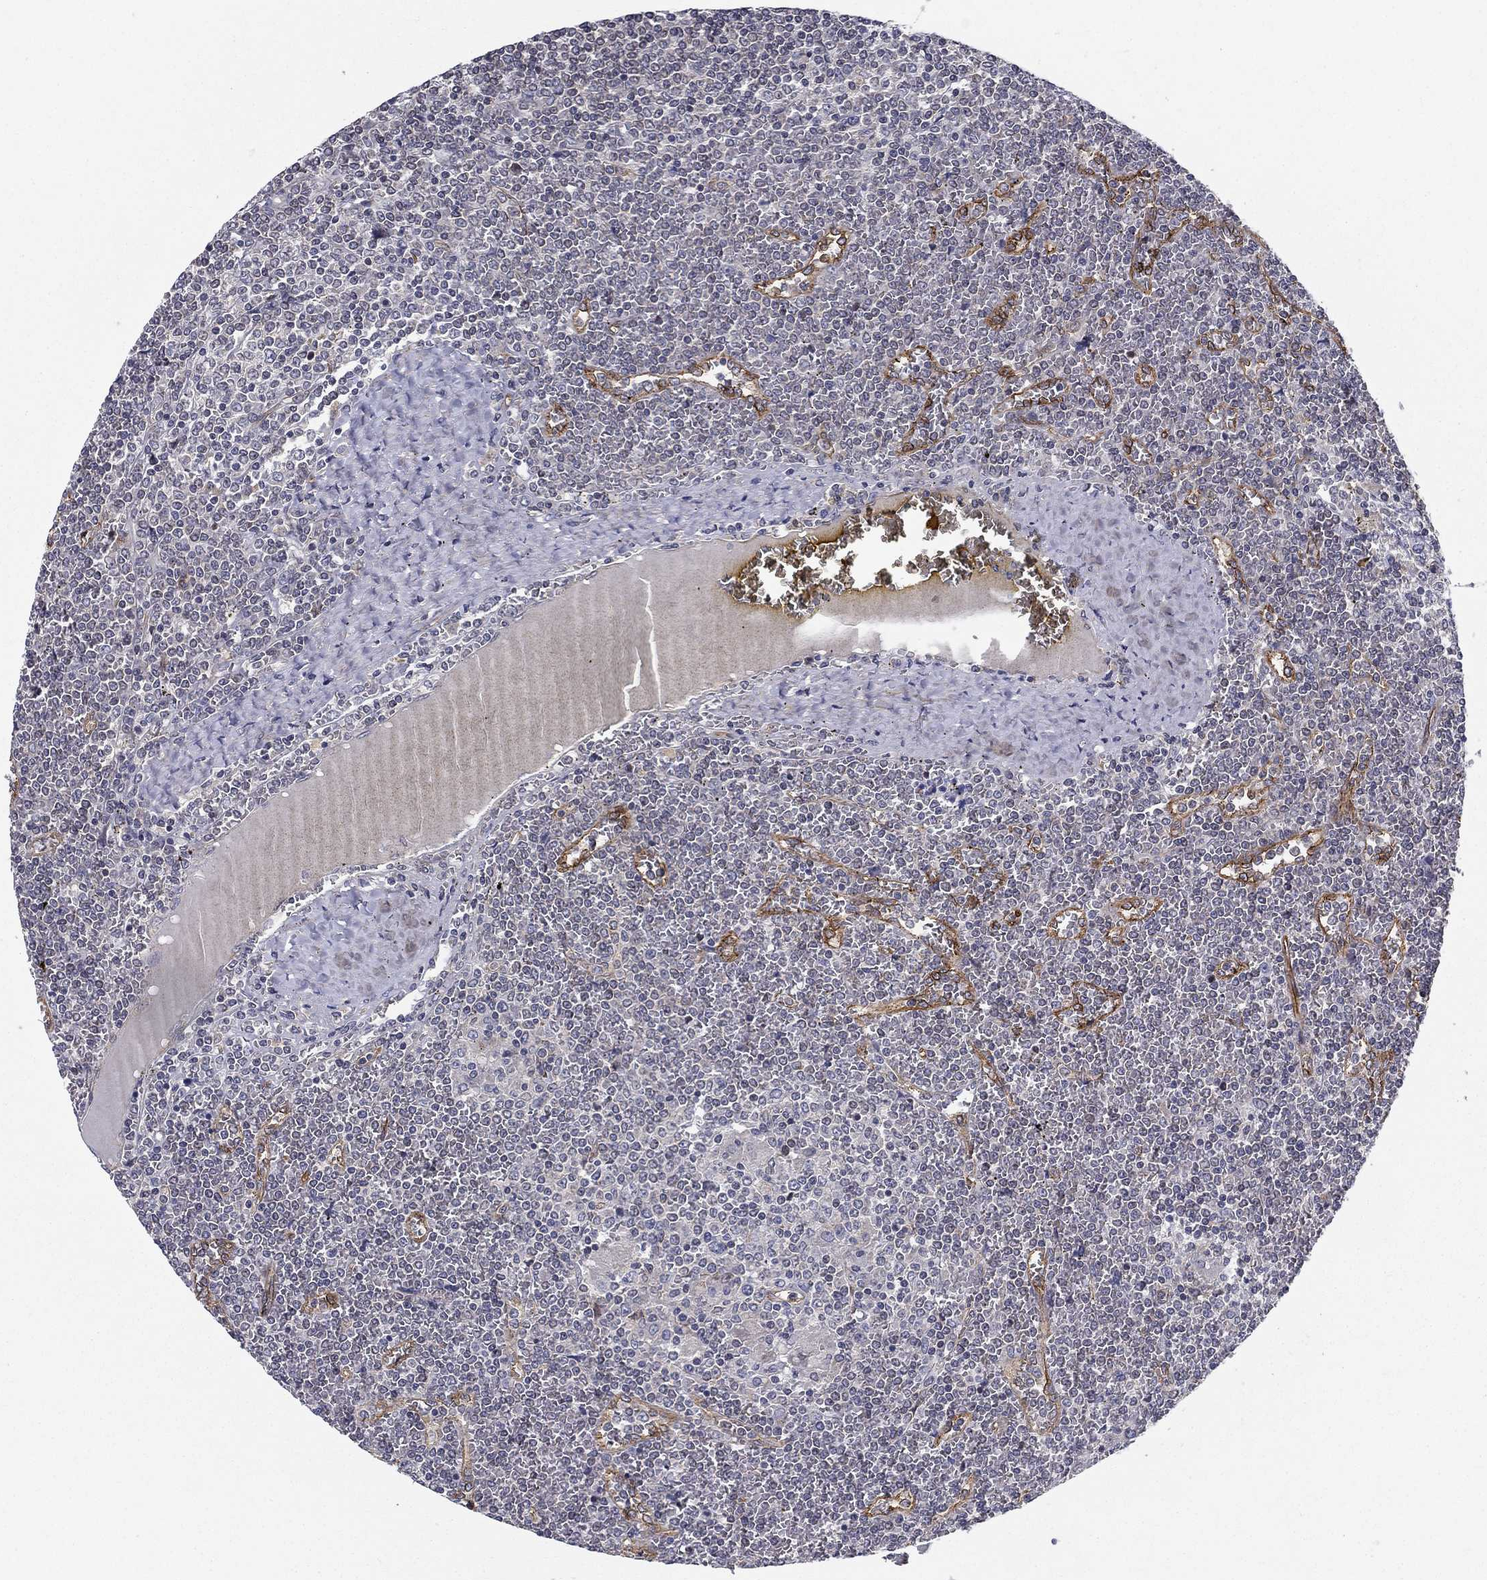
{"staining": {"intensity": "negative", "quantity": "none", "location": "none"}, "tissue": "lymphoma", "cell_type": "Tumor cells", "image_type": "cancer", "snomed": [{"axis": "morphology", "description": "Malignant lymphoma, non-Hodgkin's type, Low grade"}, {"axis": "topography", "description": "Spleen"}], "caption": "DAB immunohistochemical staining of lymphoma displays no significant staining in tumor cells.", "gene": "SYNC", "patient": {"sex": "female", "age": 19}}